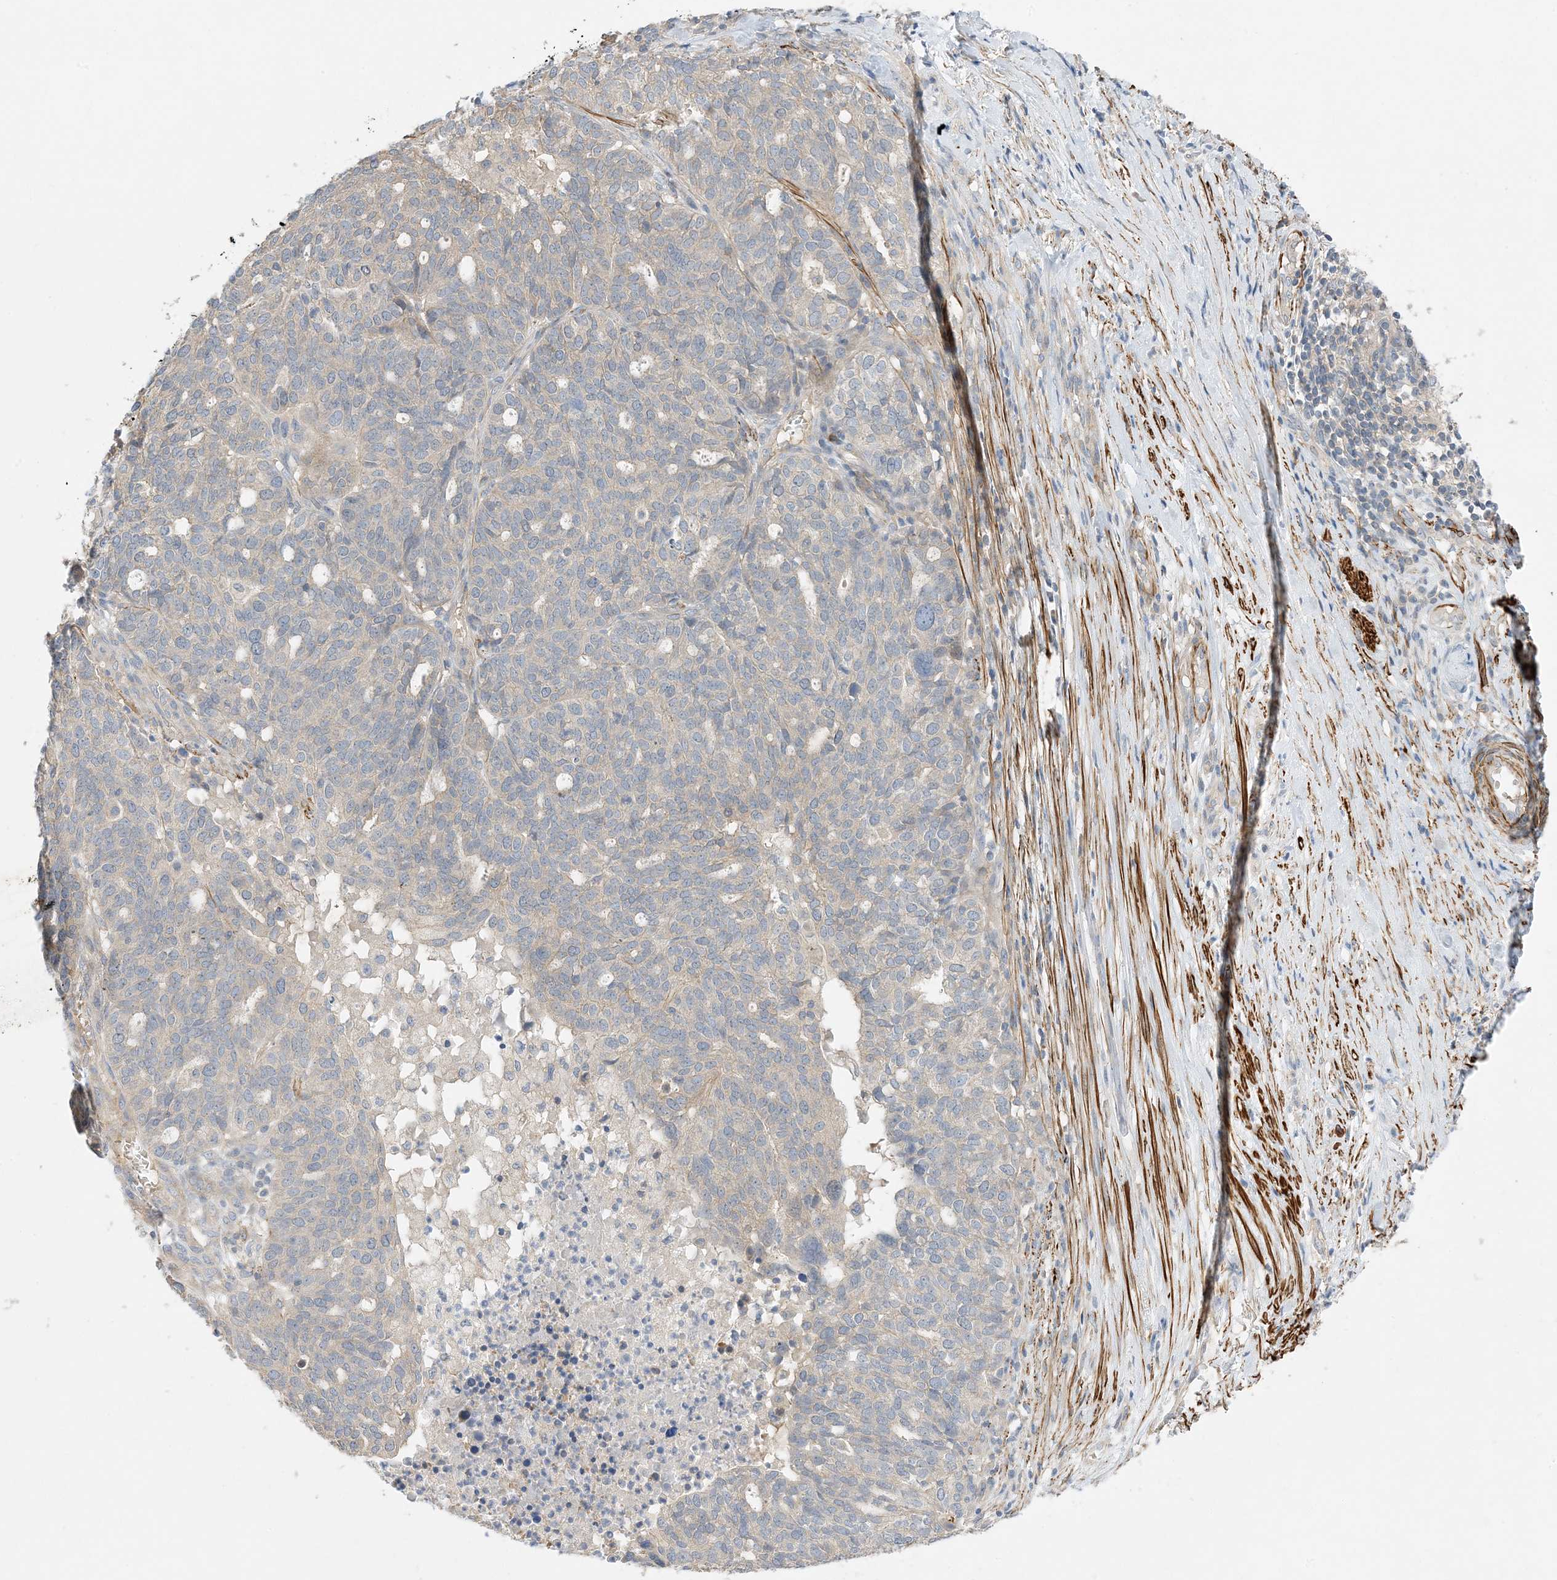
{"staining": {"intensity": "negative", "quantity": "none", "location": "none"}, "tissue": "ovarian cancer", "cell_type": "Tumor cells", "image_type": "cancer", "snomed": [{"axis": "morphology", "description": "Cystadenocarcinoma, serous, NOS"}, {"axis": "topography", "description": "Ovary"}], "caption": "An IHC image of ovarian serous cystadenocarcinoma is shown. There is no staining in tumor cells of ovarian serous cystadenocarcinoma. (Immunohistochemistry, brightfield microscopy, high magnification).", "gene": "KIFBP", "patient": {"sex": "female", "age": 59}}